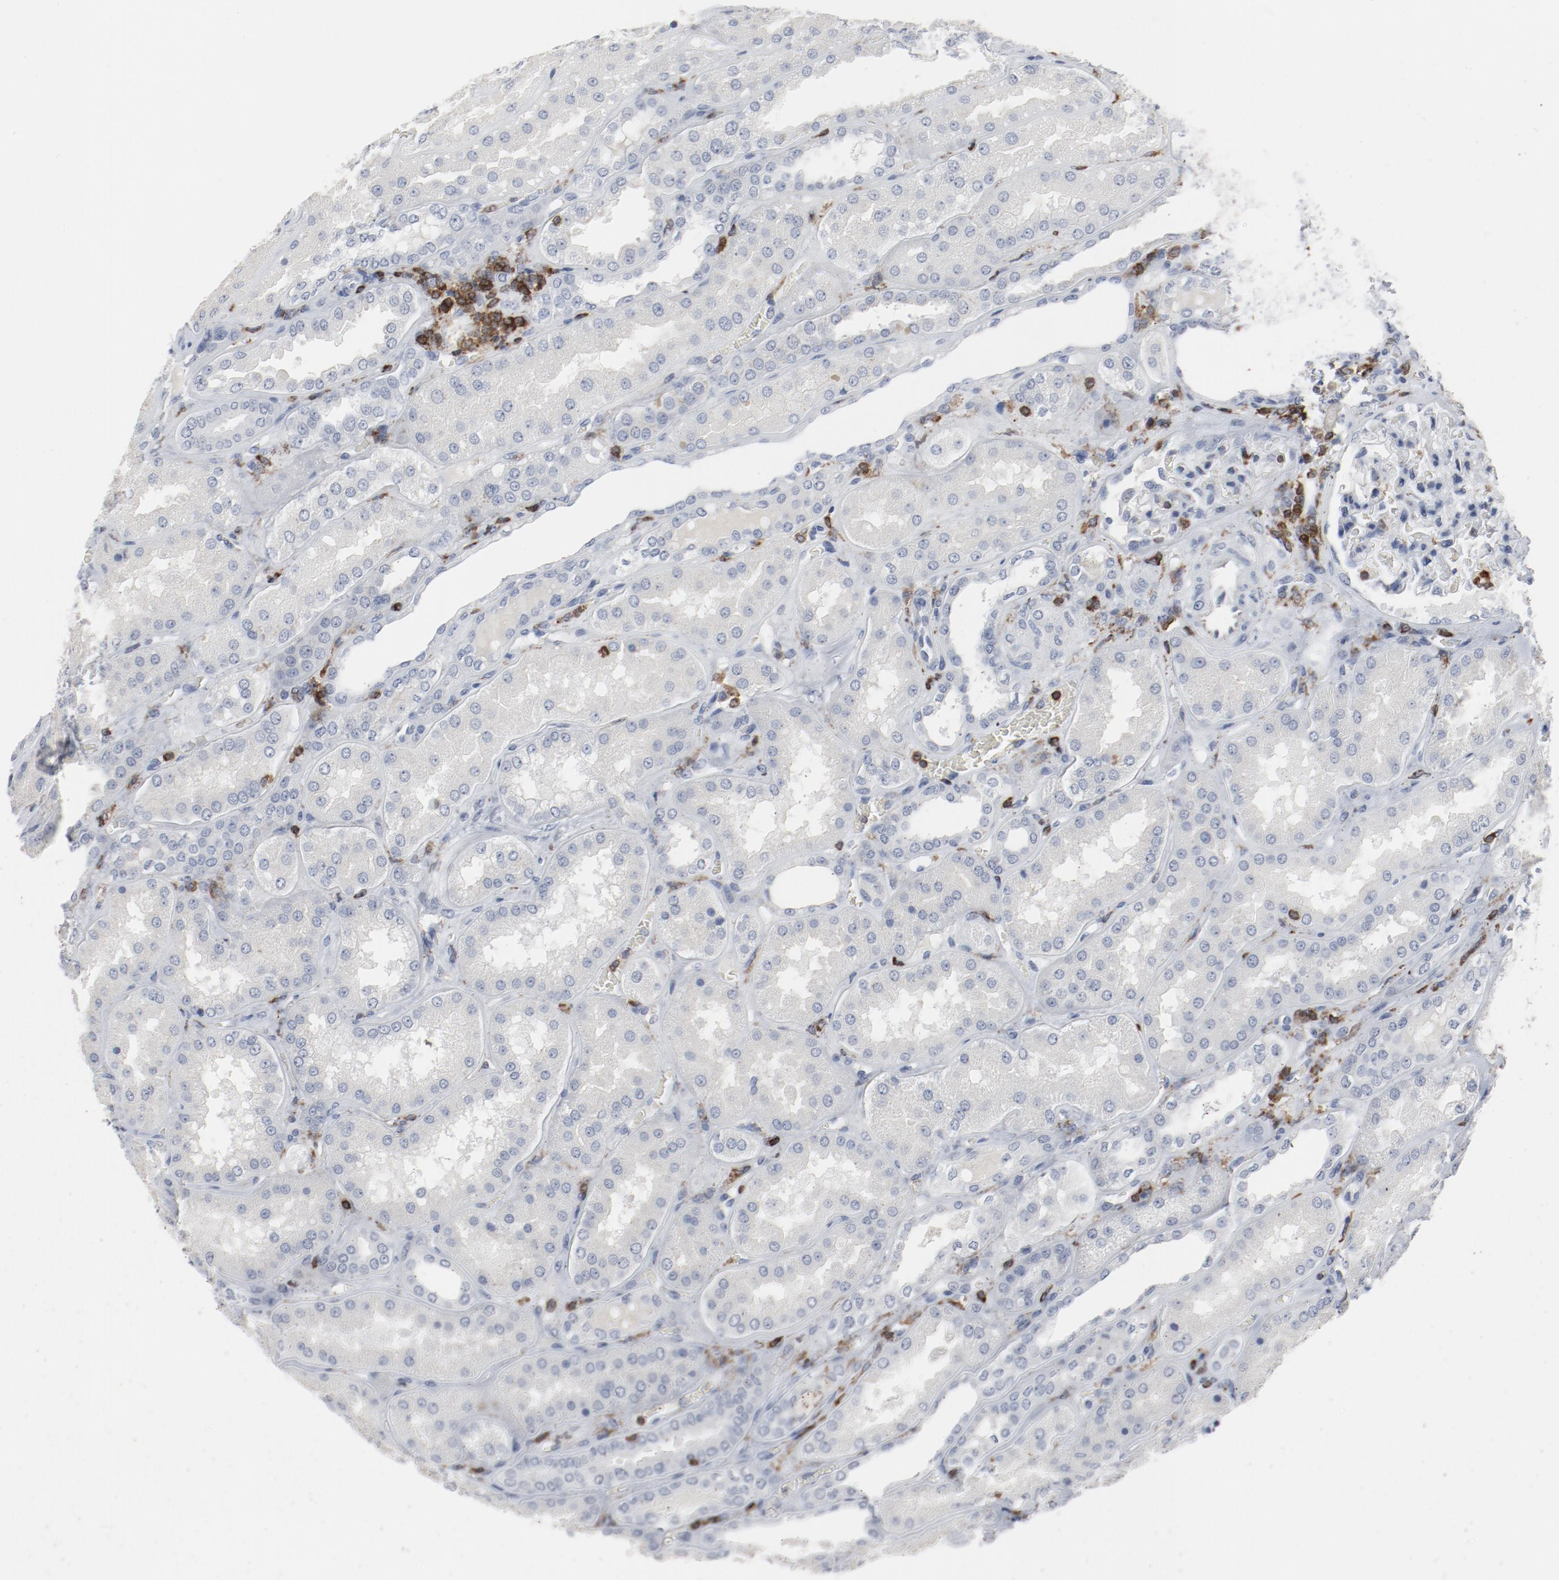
{"staining": {"intensity": "negative", "quantity": "none", "location": "none"}, "tissue": "kidney", "cell_type": "Cells in glomeruli", "image_type": "normal", "snomed": [{"axis": "morphology", "description": "Normal tissue, NOS"}, {"axis": "topography", "description": "Kidney"}], "caption": "Protein analysis of benign kidney demonstrates no significant expression in cells in glomeruli.", "gene": "LCP2", "patient": {"sex": "female", "age": 56}}